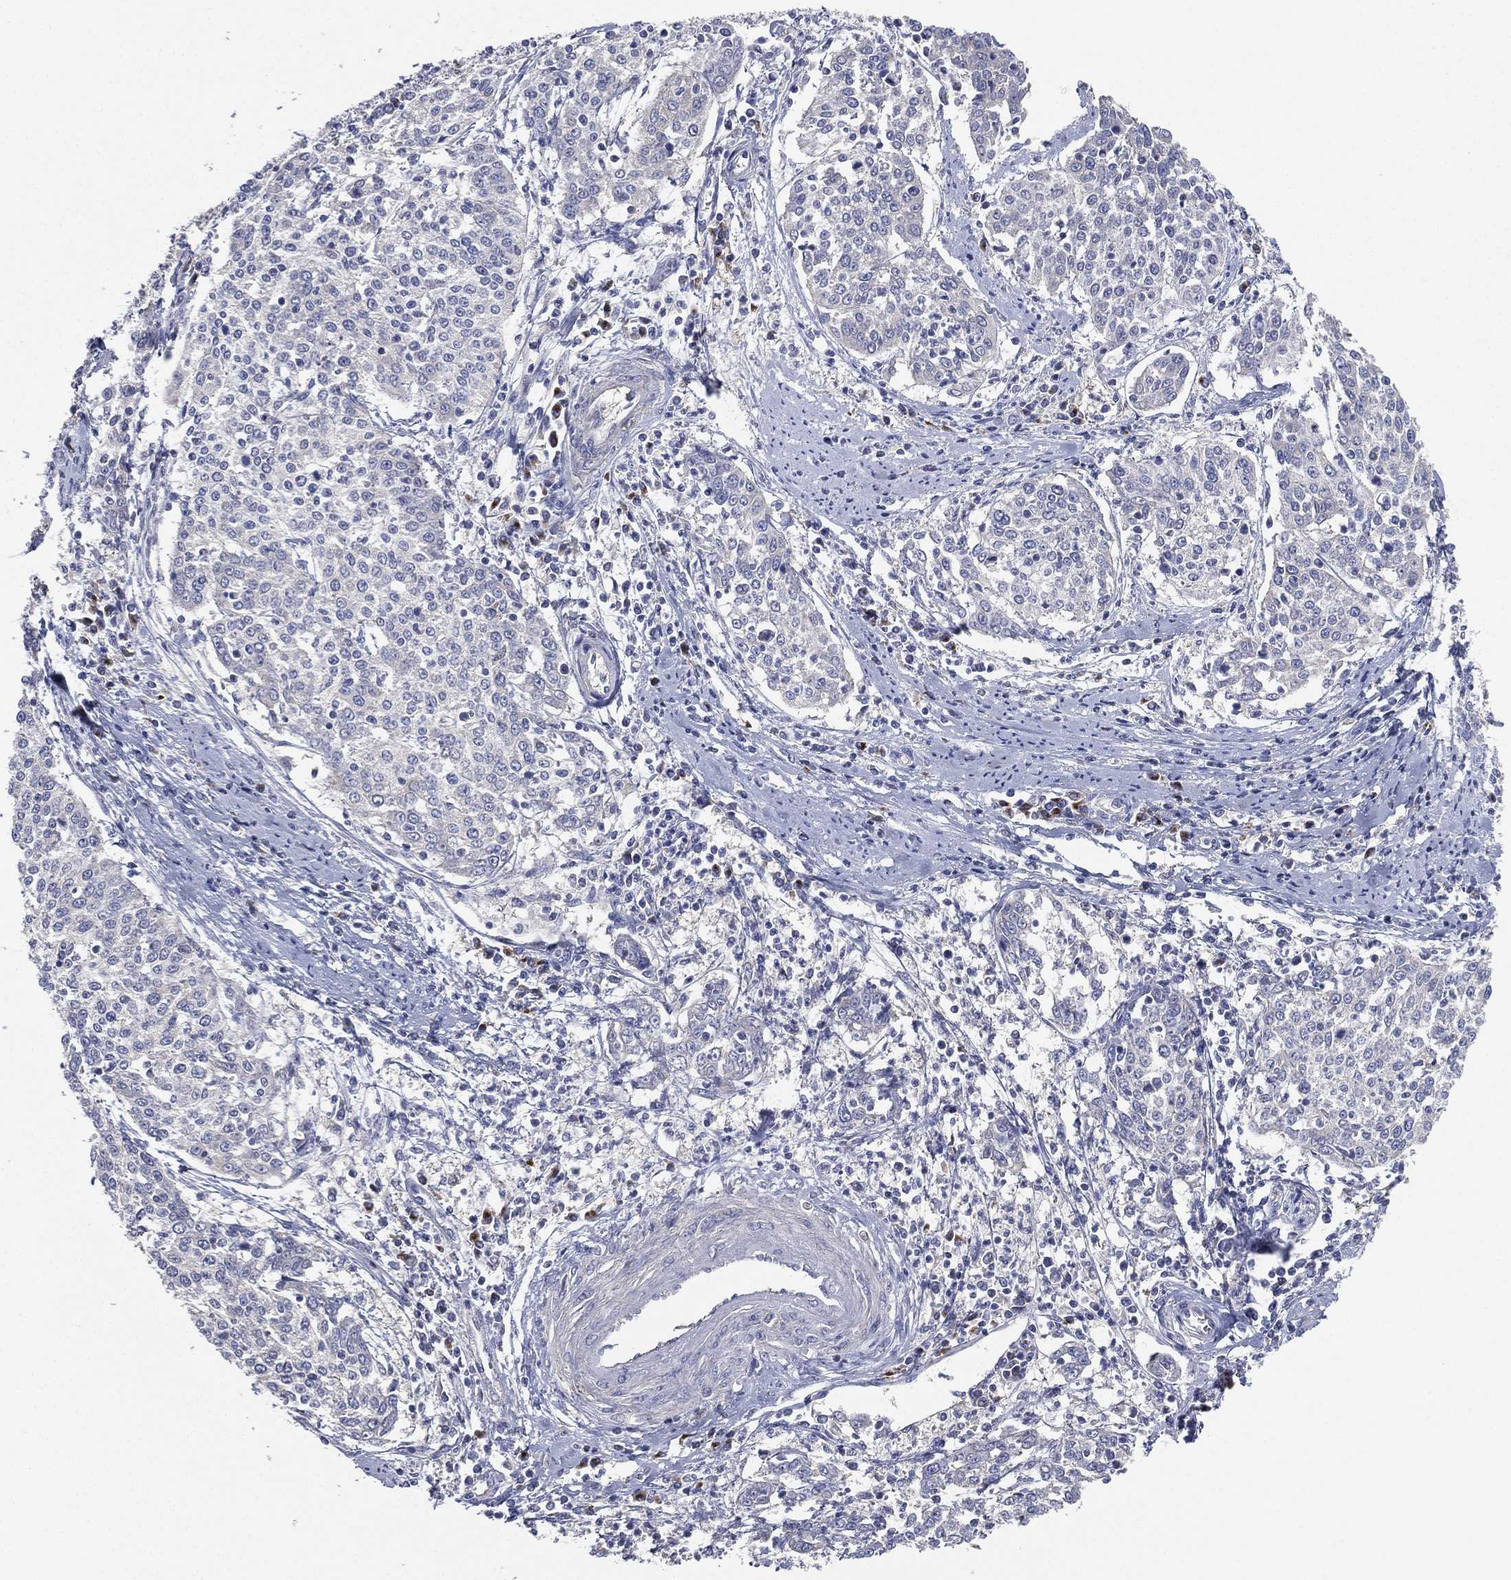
{"staining": {"intensity": "negative", "quantity": "none", "location": "none"}, "tissue": "cervical cancer", "cell_type": "Tumor cells", "image_type": "cancer", "snomed": [{"axis": "morphology", "description": "Squamous cell carcinoma, NOS"}, {"axis": "topography", "description": "Cervix"}], "caption": "Micrograph shows no protein positivity in tumor cells of cervical cancer tissue. (DAB (3,3'-diaminobenzidine) immunohistochemistry (IHC), high magnification).", "gene": "ATP8A2", "patient": {"sex": "female", "age": 41}}